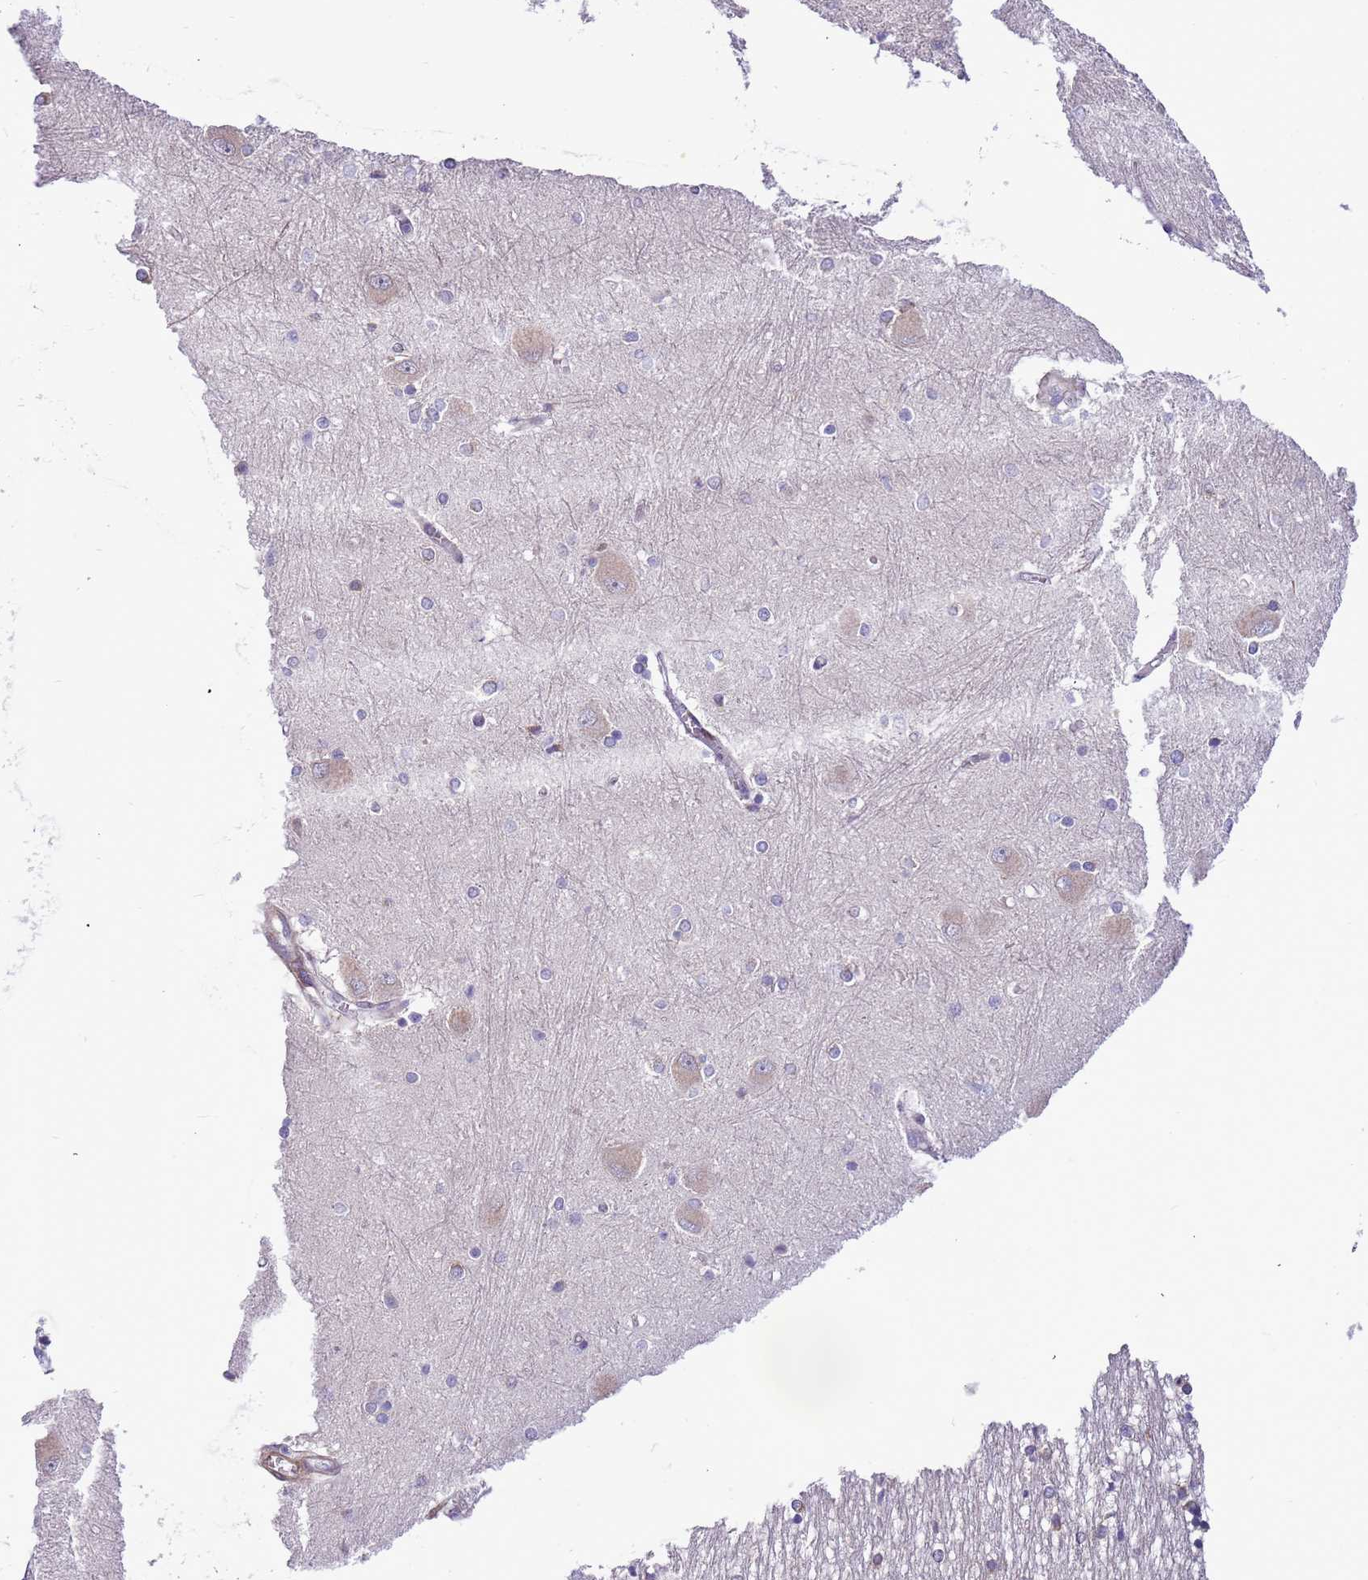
{"staining": {"intensity": "negative", "quantity": "none", "location": "none"}, "tissue": "caudate", "cell_type": "Glial cells", "image_type": "normal", "snomed": [{"axis": "morphology", "description": "Normal tissue, NOS"}, {"axis": "topography", "description": "Lateral ventricle wall"}], "caption": "The histopathology image displays no significant positivity in glial cells of caudate.", "gene": "PLEKHH1", "patient": {"sex": "male", "age": 37}}